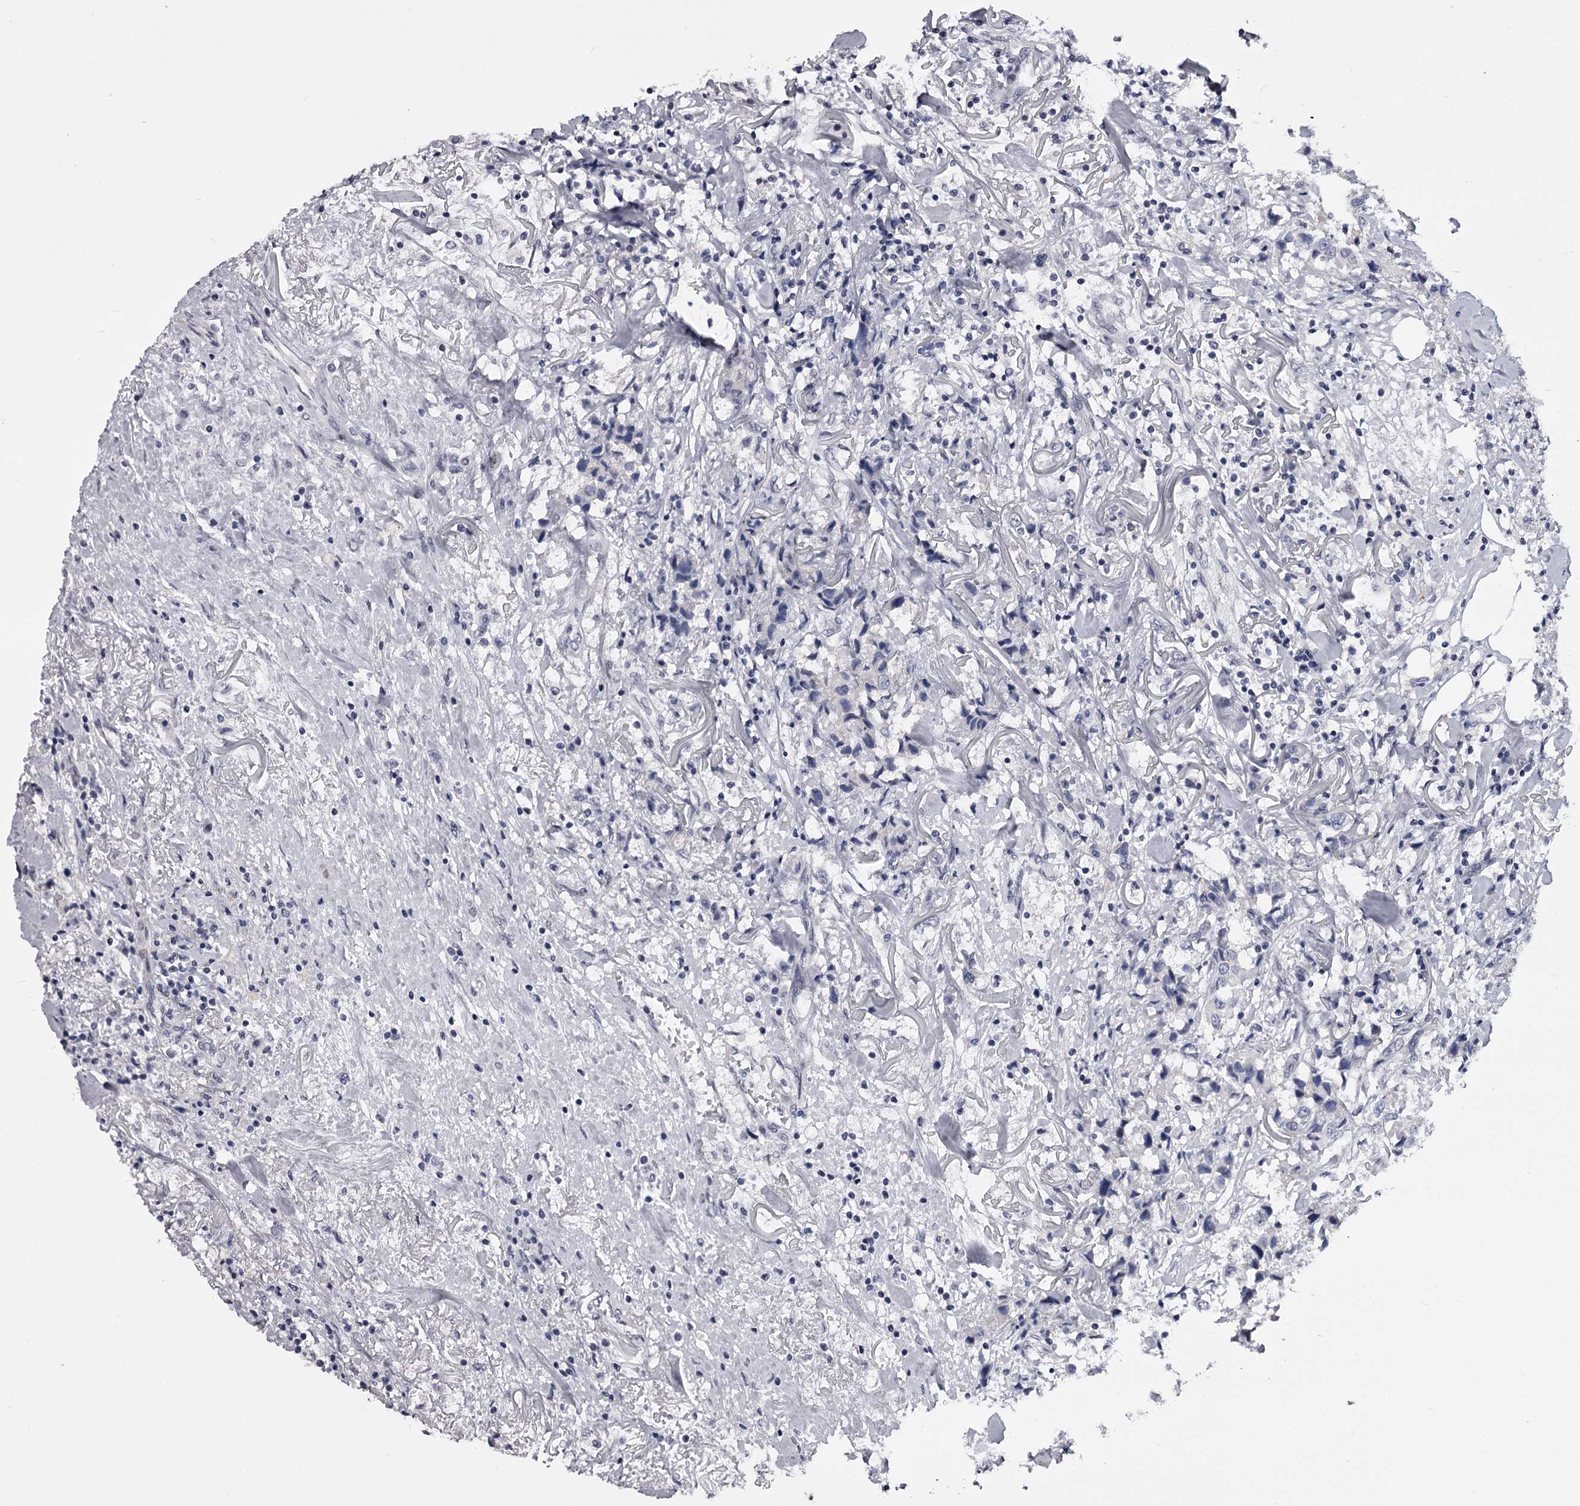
{"staining": {"intensity": "negative", "quantity": "none", "location": "none"}, "tissue": "breast cancer", "cell_type": "Tumor cells", "image_type": "cancer", "snomed": [{"axis": "morphology", "description": "Duct carcinoma"}, {"axis": "topography", "description": "Breast"}], "caption": "This is an immunohistochemistry (IHC) photomicrograph of human breast invasive ductal carcinoma. There is no positivity in tumor cells.", "gene": "OVOL2", "patient": {"sex": "female", "age": 80}}